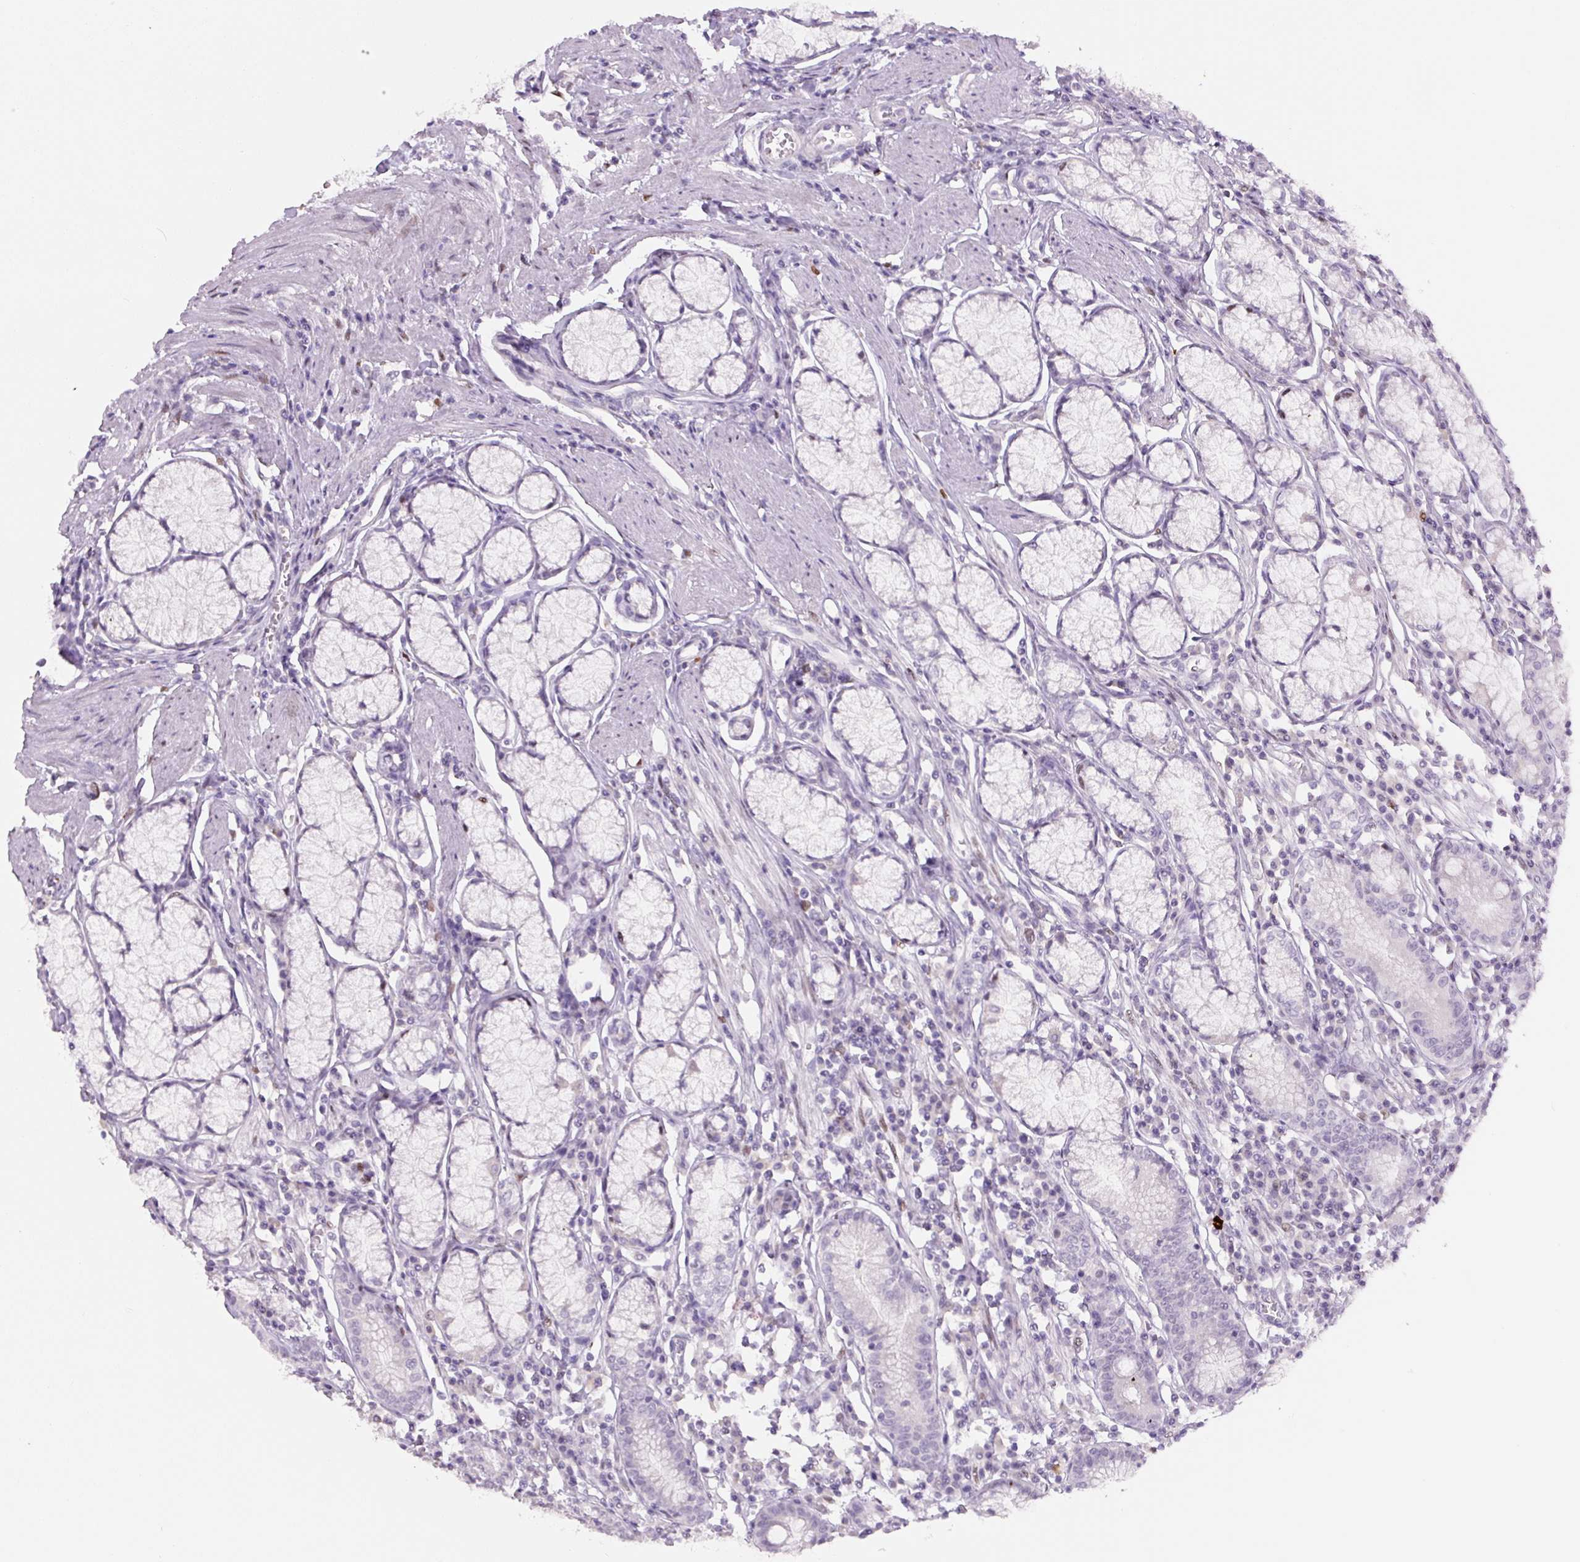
{"staining": {"intensity": "moderate", "quantity": "<25%", "location": "nuclear"}, "tissue": "stomach", "cell_type": "Glandular cells", "image_type": "normal", "snomed": [{"axis": "morphology", "description": "Normal tissue, NOS"}, {"axis": "topography", "description": "Stomach"}], "caption": "Brown immunohistochemical staining in unremarkable human stomach demonstrates moderate nuclear expression in about <25% of glandular cells.", "gene": "SIX1", "patient": {"sex": "male", "age": 55}}